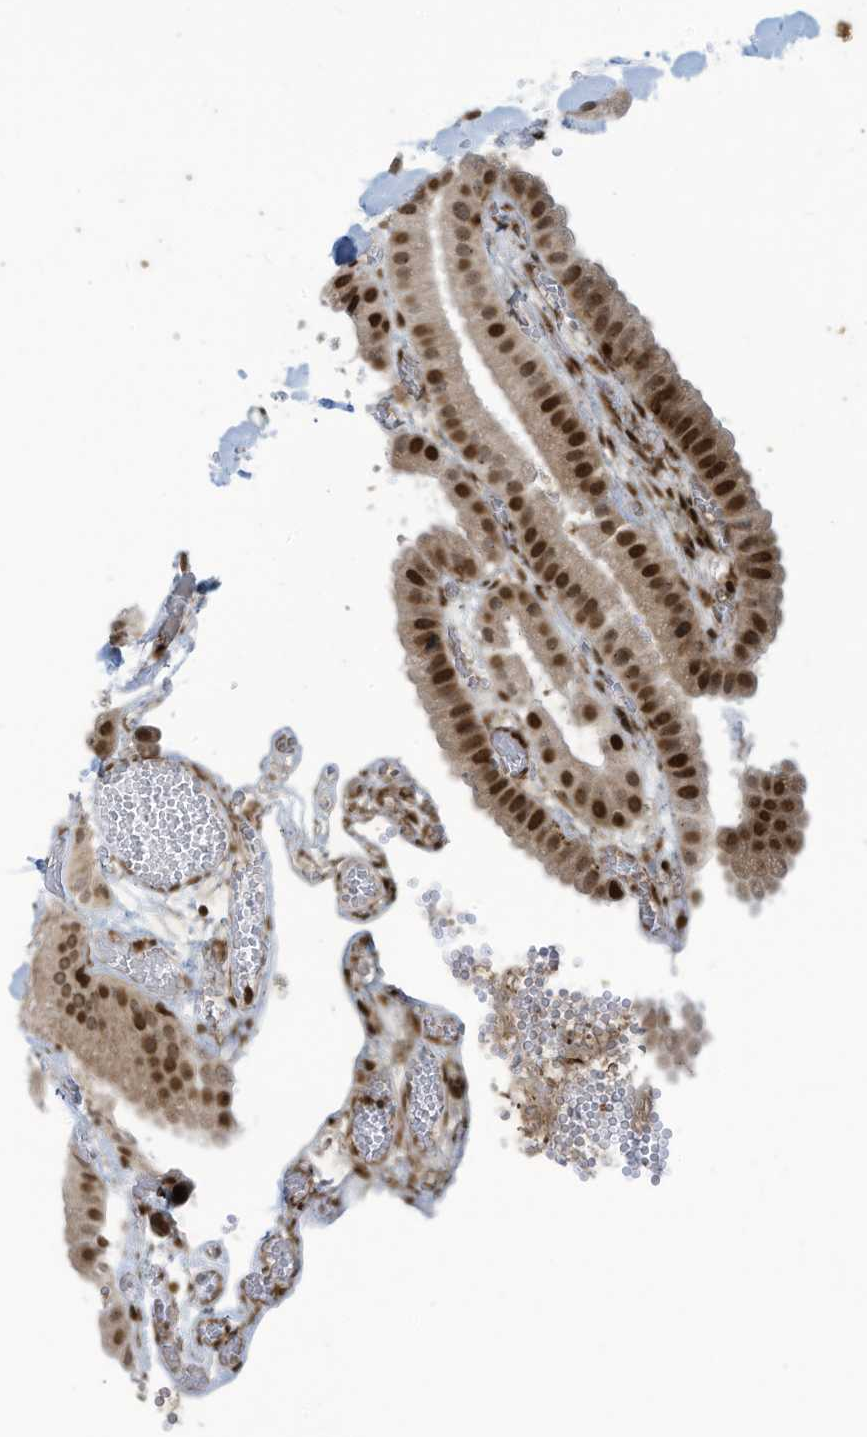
{"staining": {"intensity": "strong", "quantity": ">75%", "location": "nuclear"}, "tissue": "gallbladder", "cell_type": "Glandular cells", "image_type": "normal", "snomed": [{"axis": "morphology", "description": "Normal tissue, NOS"}, {"axis": "topography", "description": "Gallbladder"}], "caption": "Immunohistochemistry (DAB) staining of normal human gallbladder shows strong nuclear protein positivity in about >75% of glandular cells.", "gene": "ADI1", "patient": {"sex": "female", "age": 64}}